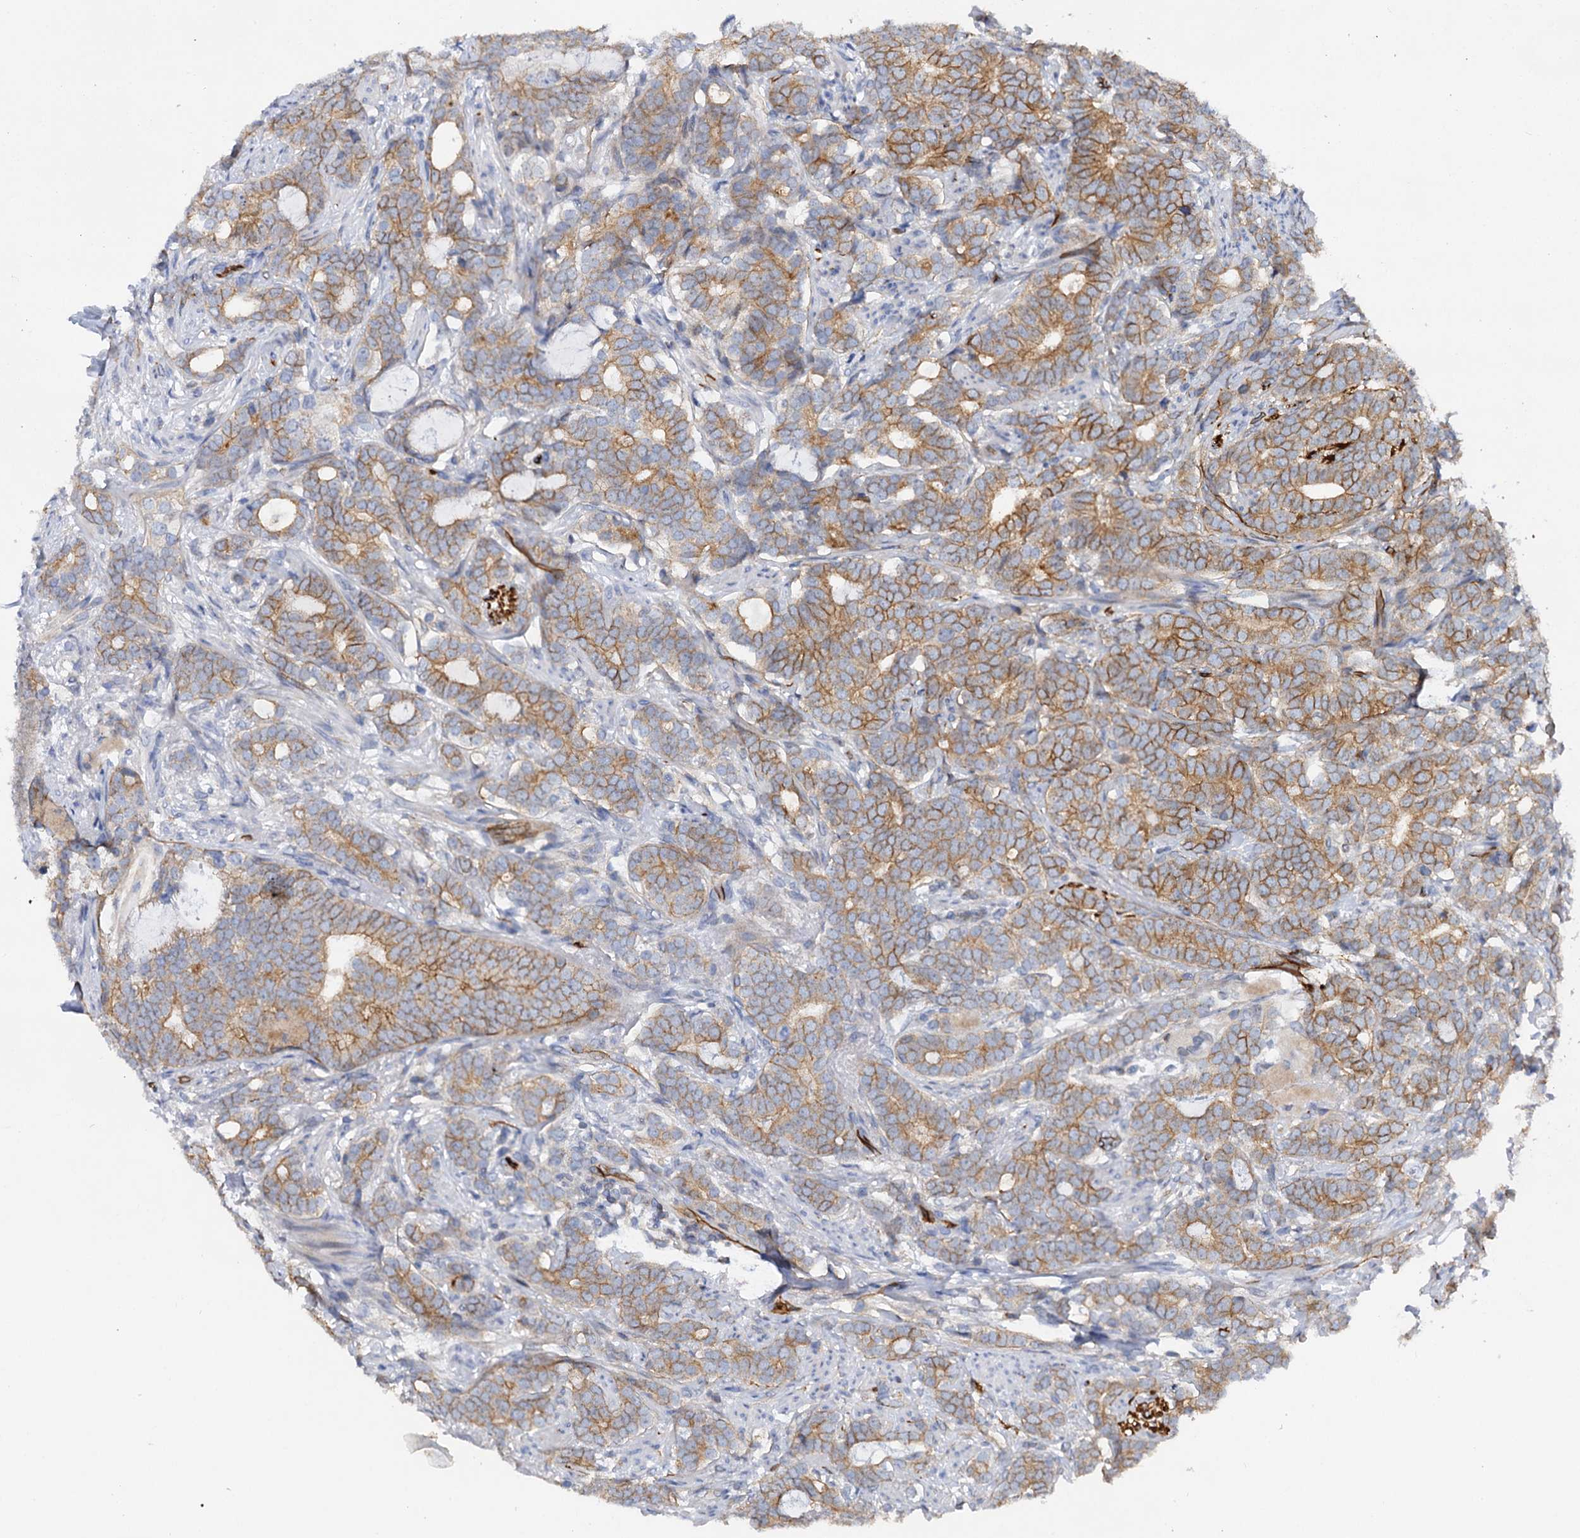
{"staining": {"intensity": "moderate", "quantity": ">75%", "location": "cytoplasmic/membranous"}, "tissue": "prostate cancer", "cell_type": "Tumor cells", "image_type": "cancer", "snomed": [{"axis": "morphology", "description": "Adenocarcinoma, Low grade"}, {"axis": "topography", "description": "Prostate"}], "caption": "Moderate cytoplasmic/membranous protein expression is present in about >75% of tumor cells in prostate cancer.", "gene": "ABLIM1", "patient": {"sex": "male", "age": 71}}